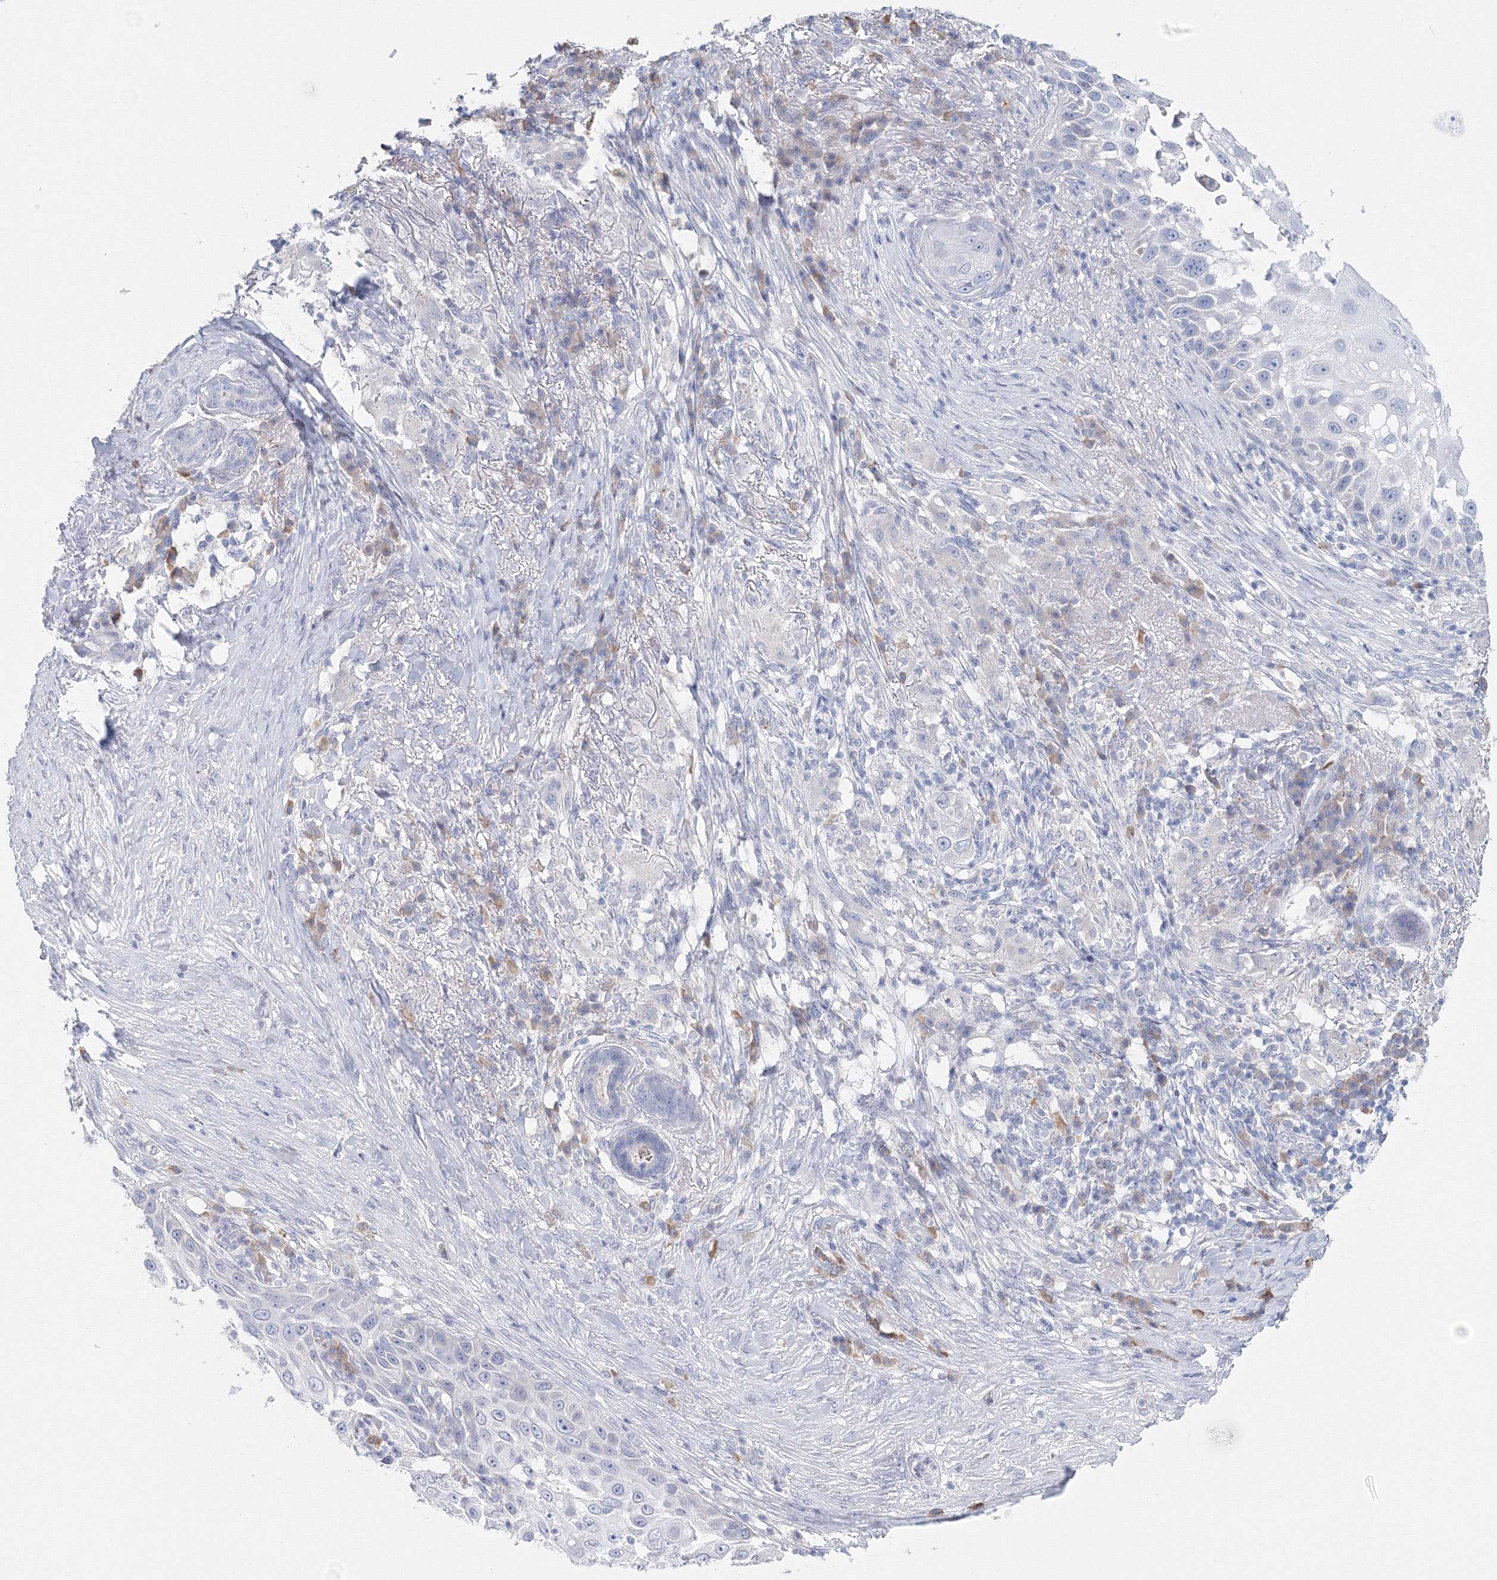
{"staining": {"intensity": "negative", "quantity": "none", "location": "none"}, "tissue": "skin cancer", "cell_type": "Tumor cells", "image_type": "cancer", "snomed": [{"axis": "morphology", "description": "Squamous cell carcinoma, NOS"}, {"axis": "topography", "description": "Skin"}], "caption": "Immunohistochemical staining of human squamous cell carcinoma (skin) reveals no significant staining in tumor cells.", "gene": "VSIG1", "patient": {"sex": "female", "age": 44}}